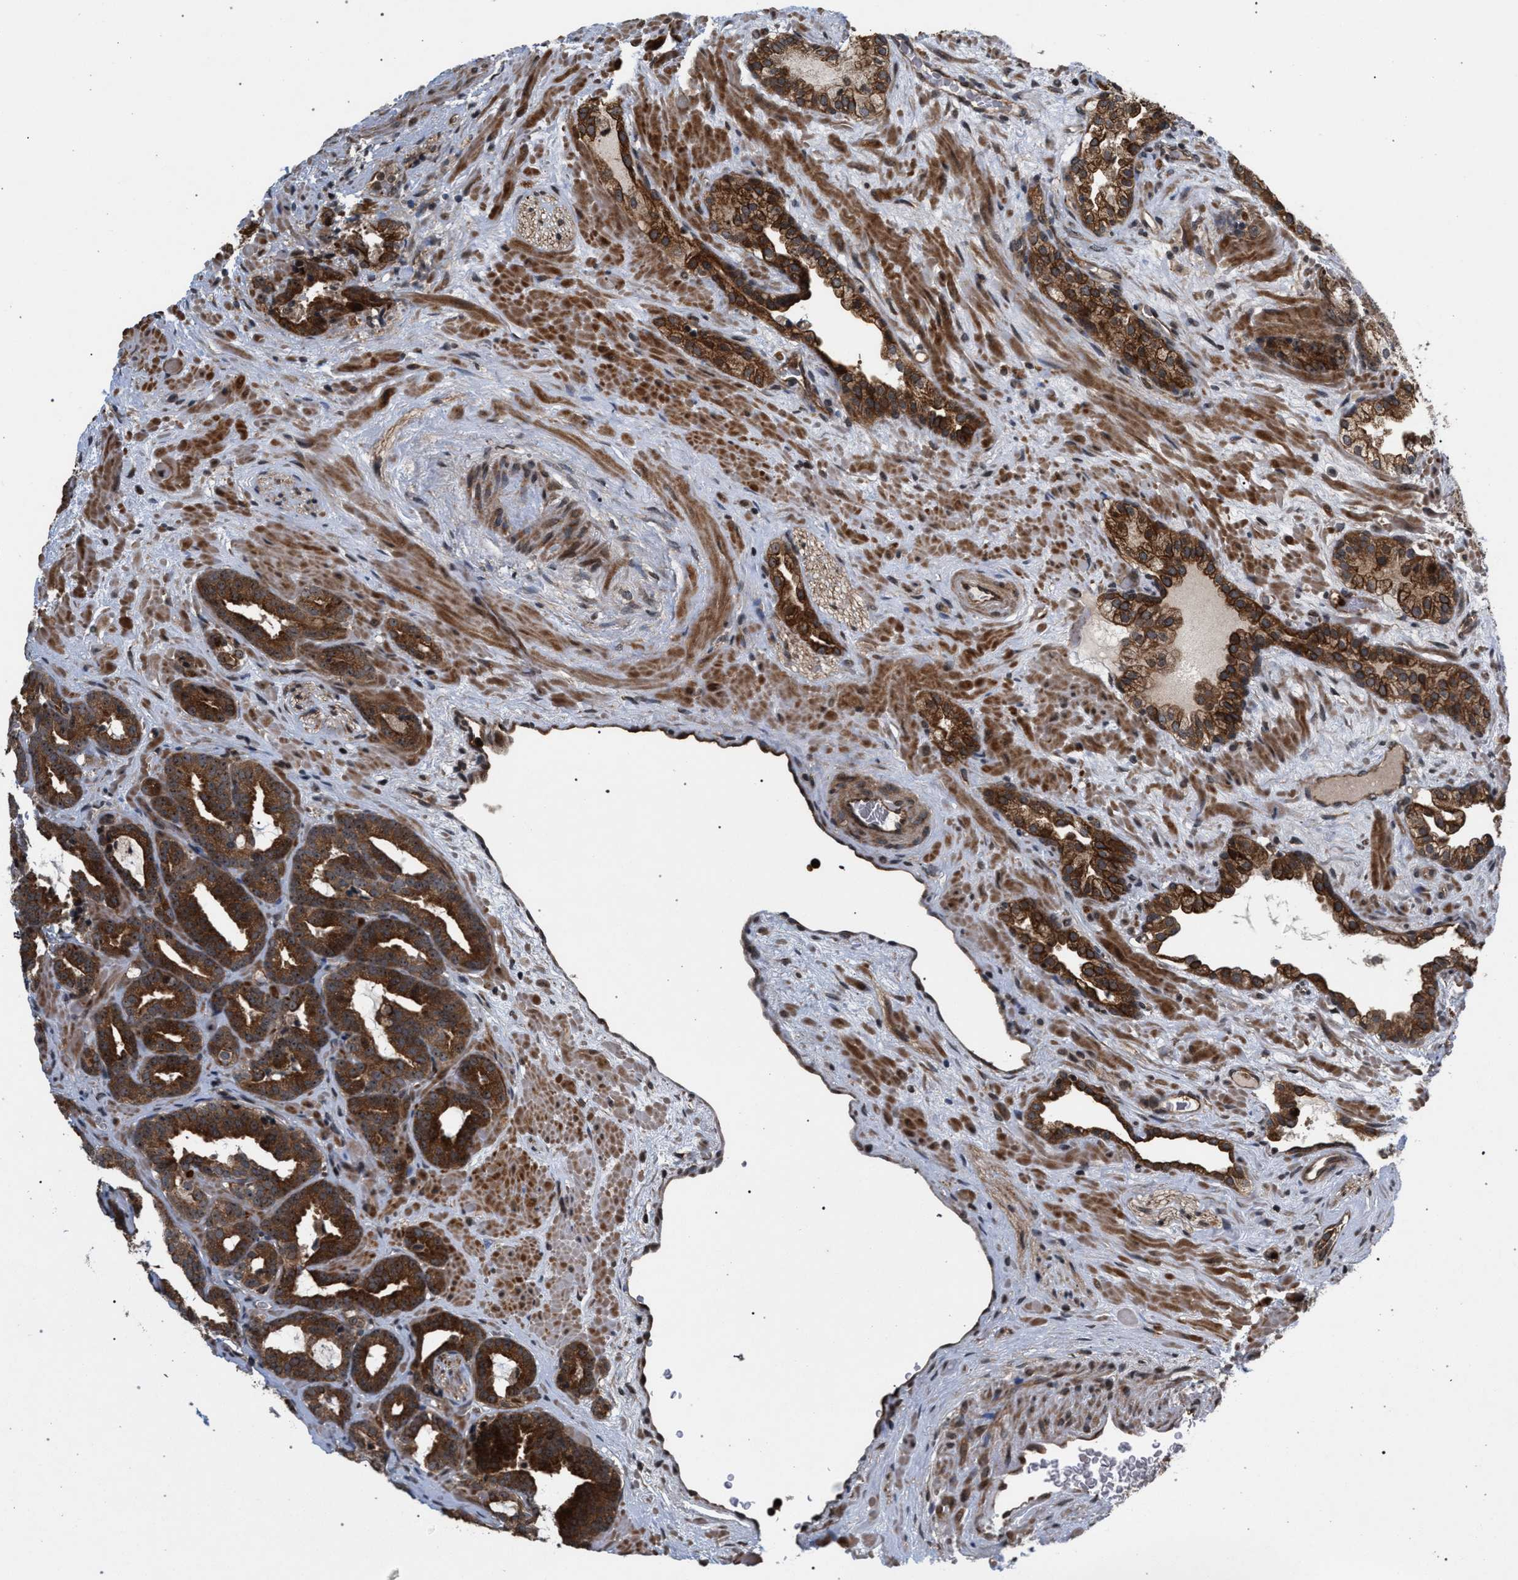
{"staining": {"intensity": "strong", "quantity": ">75%", "location": "cytoplasmic/membranous"}, "tissue": "prostate cancer", "cell_type": "Tumor cells", "image_type": "cancer", "snomed": [{"axis": "morphology", "description": "Adenocarcinoma, Low grade"}, {"axis": "topography", "description": "Prostate"}], "caption": "Prostate cancer (adenocarcinoma (low-grade)) tissue reveals strong cytoplasmic/membranous expression in about >75% of tumor cells, visualized by immunohistochemistry.", "gene": "IRAK4", "patient": {"sex": "male", "age": 63}}